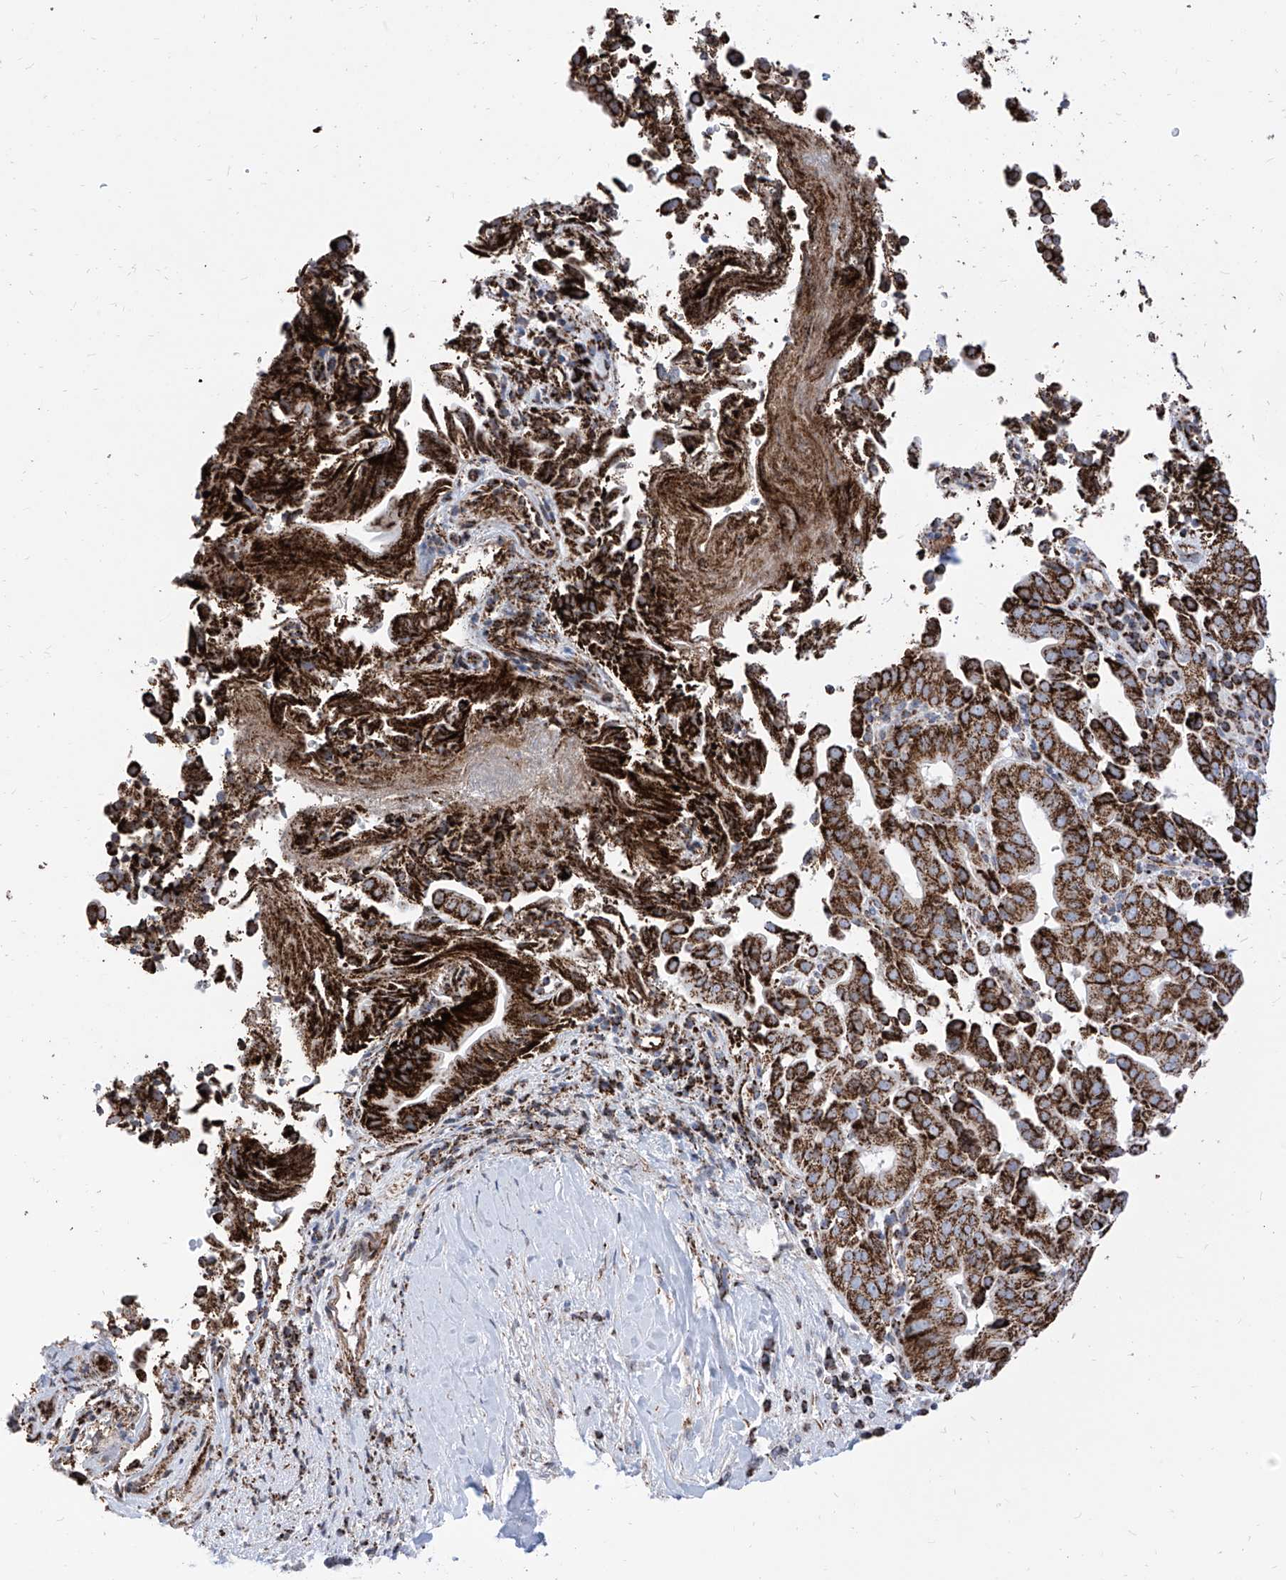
{"staining": {"intensity": "strong", "quantity": ">75%", "location": "cytoplasmic/membranous"}, "tissue": "liver cancer", "cell_type": "Tumor cells", "image_type": "cancer", "snomed": [{"axis": "morphology", "description": "Cholangiocarcinoma"}, {"axis": "topography", "description": "Liver"}], "caption": "Liver cancer stained with DAB (3,3'-diaminobenzidine) IHC displays high levels of strong cytoplasmic/membranous expression in about >75% of tumor cells.", "gene": "COX5B", "patient": {"sex": "female", "age": 75}}